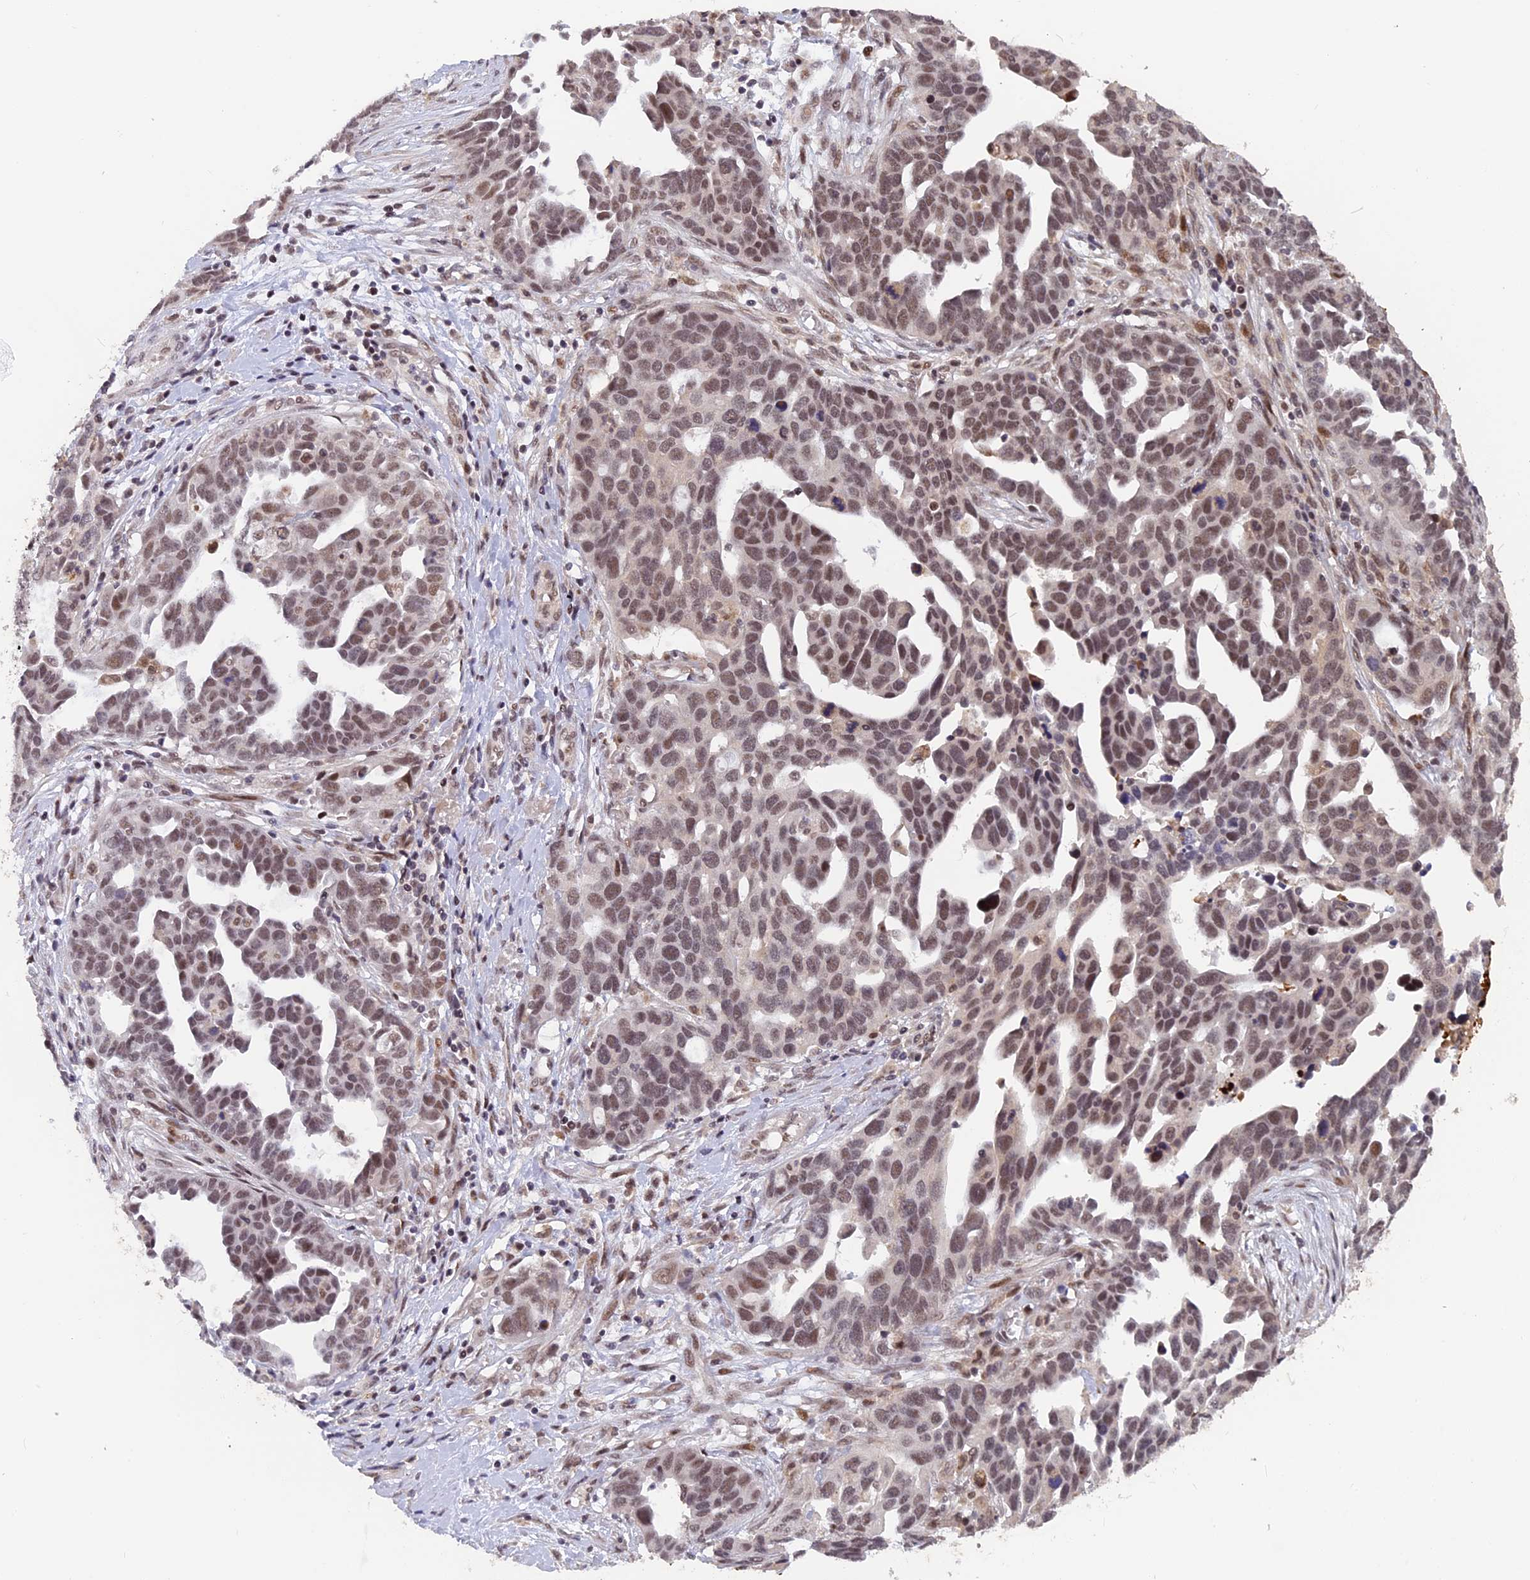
{"staining": {"intensity": "weak", "quantity": "25%-75%", "location": "nuclear"}, "tissue": "ovarian cancer", "cell_type": "Tumor cells", "image_type": "cancer", "snomed": [{"axis": "morphology", "description": "Cystadenocarcinoma, serous, NOS"}, {"axis": "topography", "description": "Ovary"}], "caption": "A high-resolution micrograph shows IHC staining of serous cystadenocarcinoma (ovarian), which shows weak nuclear positivity in about 25%-75% of tumor cells. (DAB (3,3'-diaminobenzidine) IHC, brown staining for protein, blue staining for nuclei).", "gene": "POLR2C", "patient": {"sex": "female", "age": 54}}